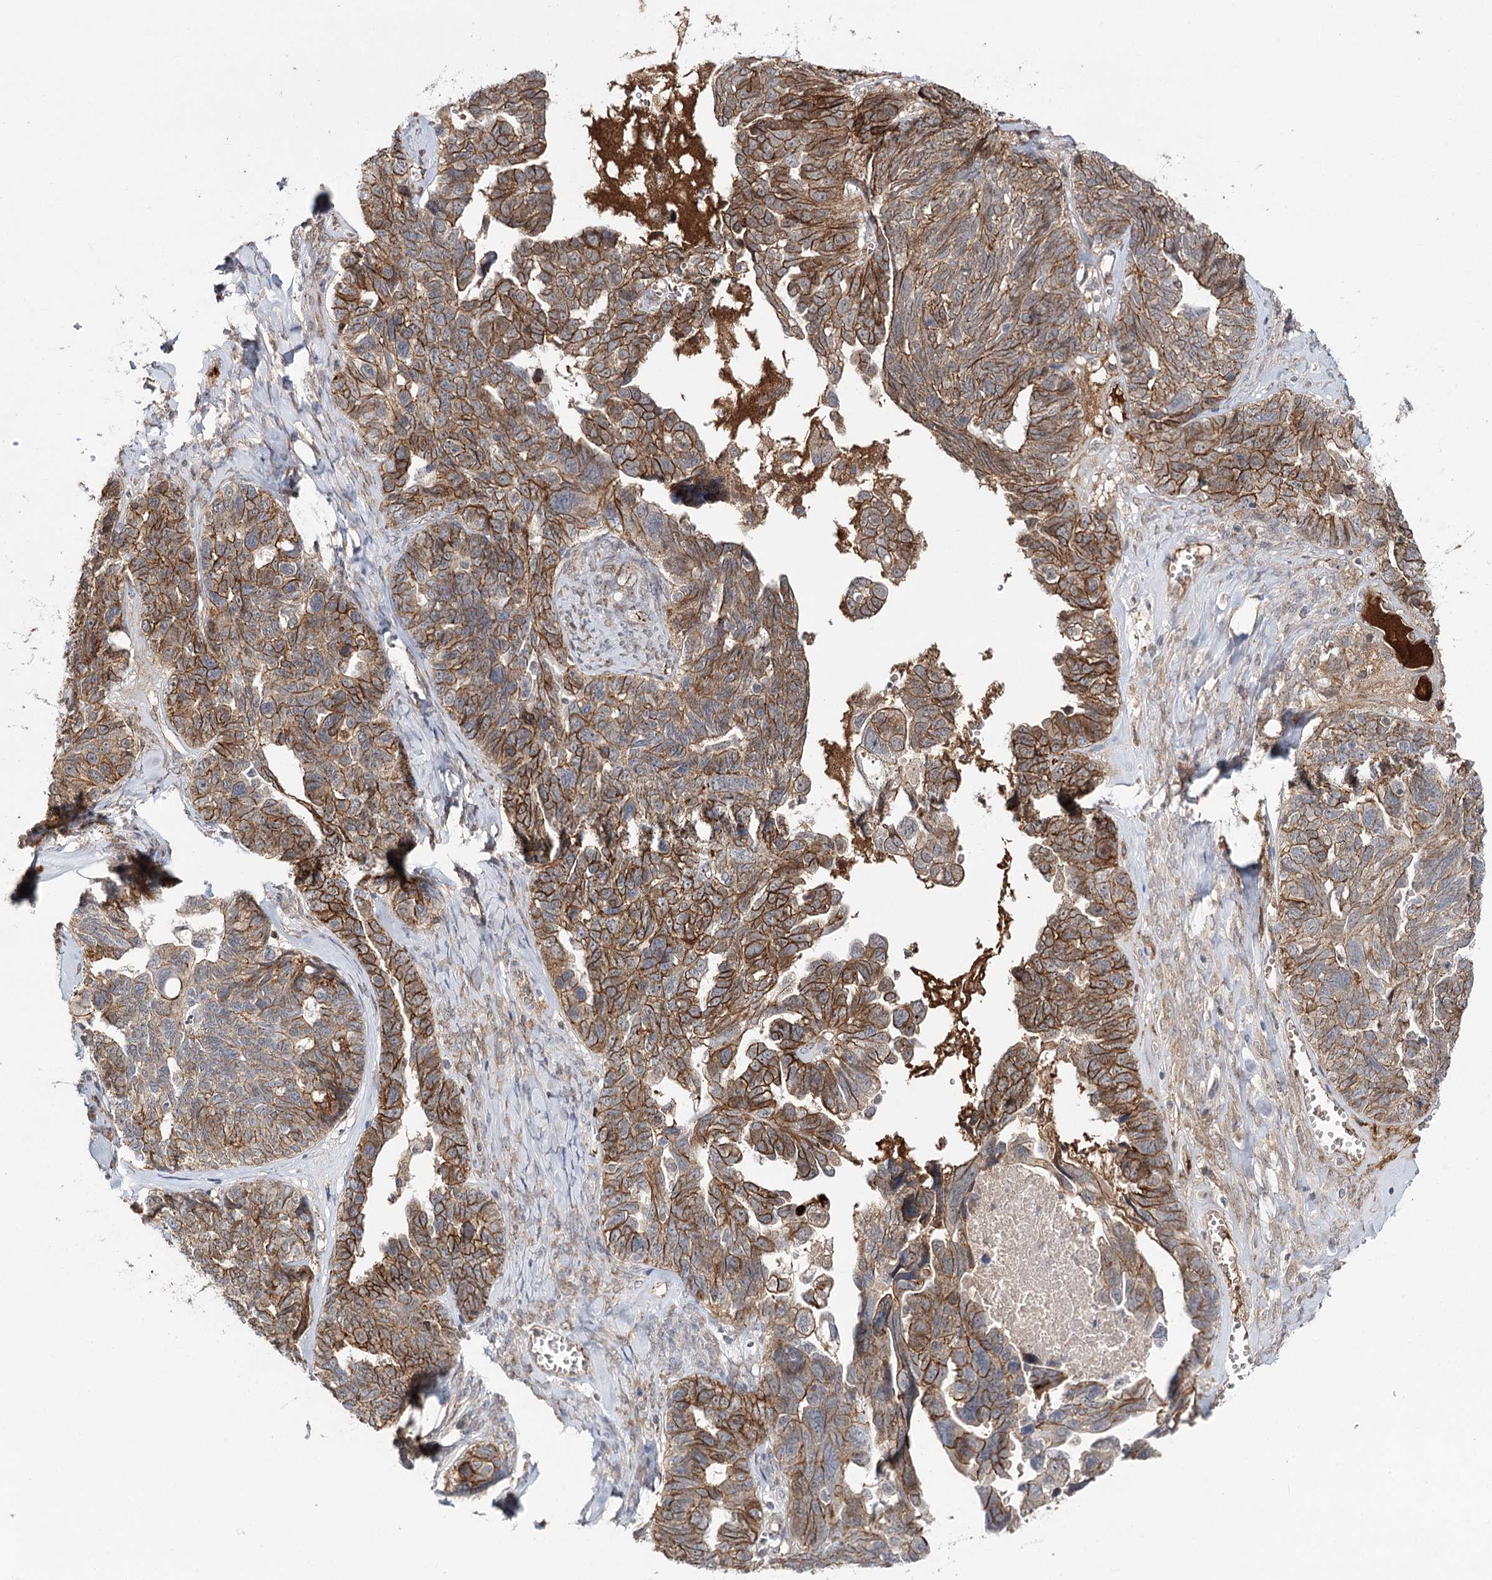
{"staining": {"intensity": "moderate", "quantity": ">75%", "location": "cytoplasmic/membranous"}, "tissue": "ovarian cancer", "cell_type": "Tumor cells", "image_type": "cancer", "snomed": [{"axis": "morphology", "description": "Cystadenocarcinoma, serous, NOS"}, {"axis": "topography", "description": "Ovary"}], "caption": "Moderate cytoplasmic/membranous protein positivity is present in approximately >75% of tumor cells in ovarian cancer (serous cystadenocarcinoma).", "gene": "PKP4", "patient": {"sex": "female", "age": 79}}